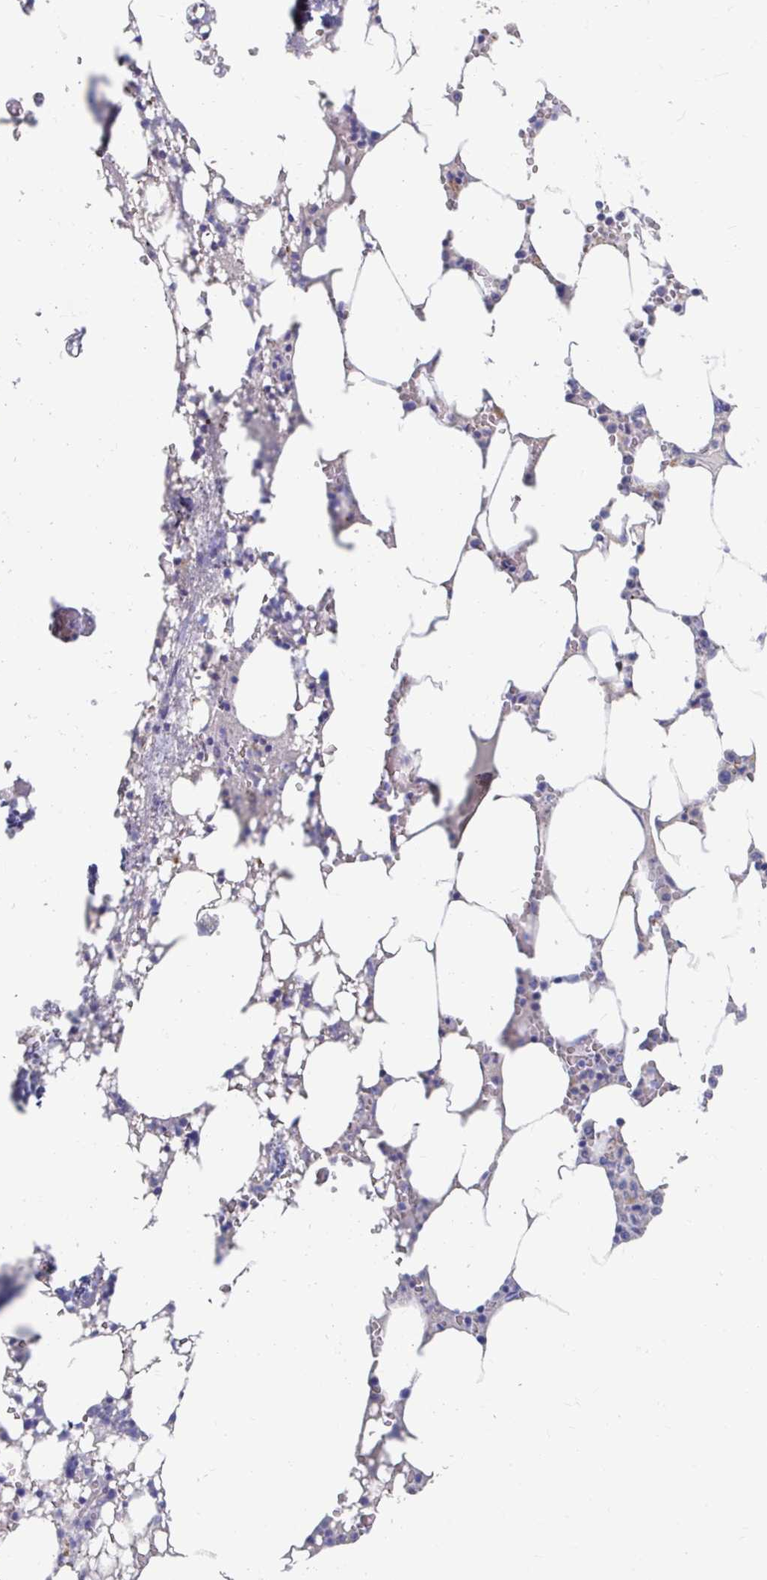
{"staining": {"intensity": "negative", "quantity": "none", "location": "none"}, "tissue": "bone marrow", "cell_type": "Hematopoietic cells", "image_type": "normal", "snomed": [{"axis": "morphology", "description": "Normal tissue, NOS"}, {"axis": "topography", "description": "Bone marrow"}], "caption": "Immunohistochemical staining of normal bone marrow shows no significant staining in hematopoietic cells.", "gene": "LAMC3", "patient": {"sex": "male", "age": 64}}